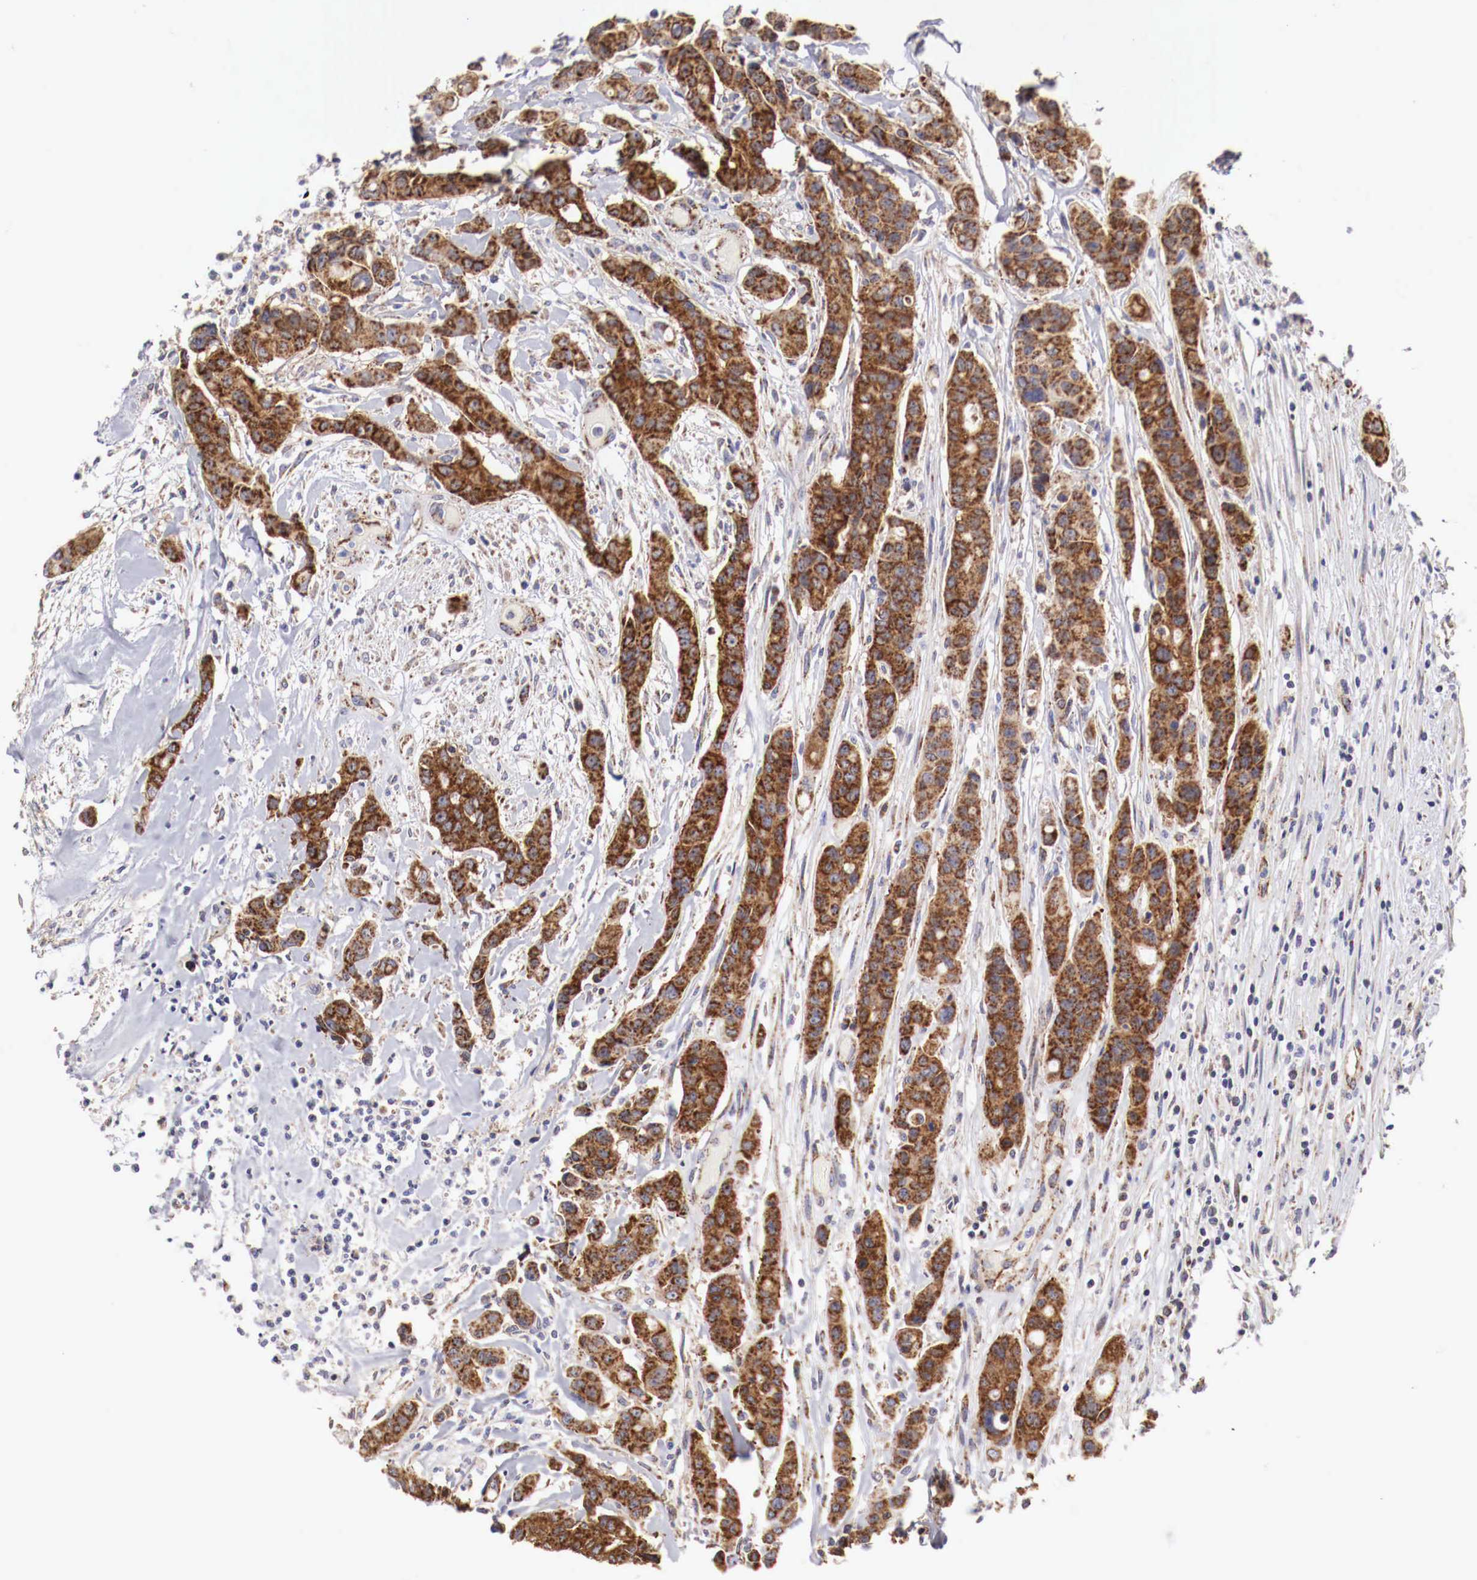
{"staining": {"intensity": "strong", "quantity": ">75%", "location": "cytoplasmic/membranous"}, "tissue": "colorectal cancer", "cell_type": "Tumor cells", "image_type": "cancer", "snomed": [{"axis": "morphology", "description": "Adenocarcinoma, NOS"}, {"axis": "topography", "description": "Colon"}], "caption": "IHC photomicrograph of neoplastic tissue: adenocarcinoma (colorectal) stained using immunohistochemistry demonstrates high levels of strong protein expression localized specifically in the cytoplasmic/membranous of tumor cells, appearing as a cytoplasmic/membranous brown color.", "gene": "XPNPEP3", "patient": {"sex": "female", "age": 70}}